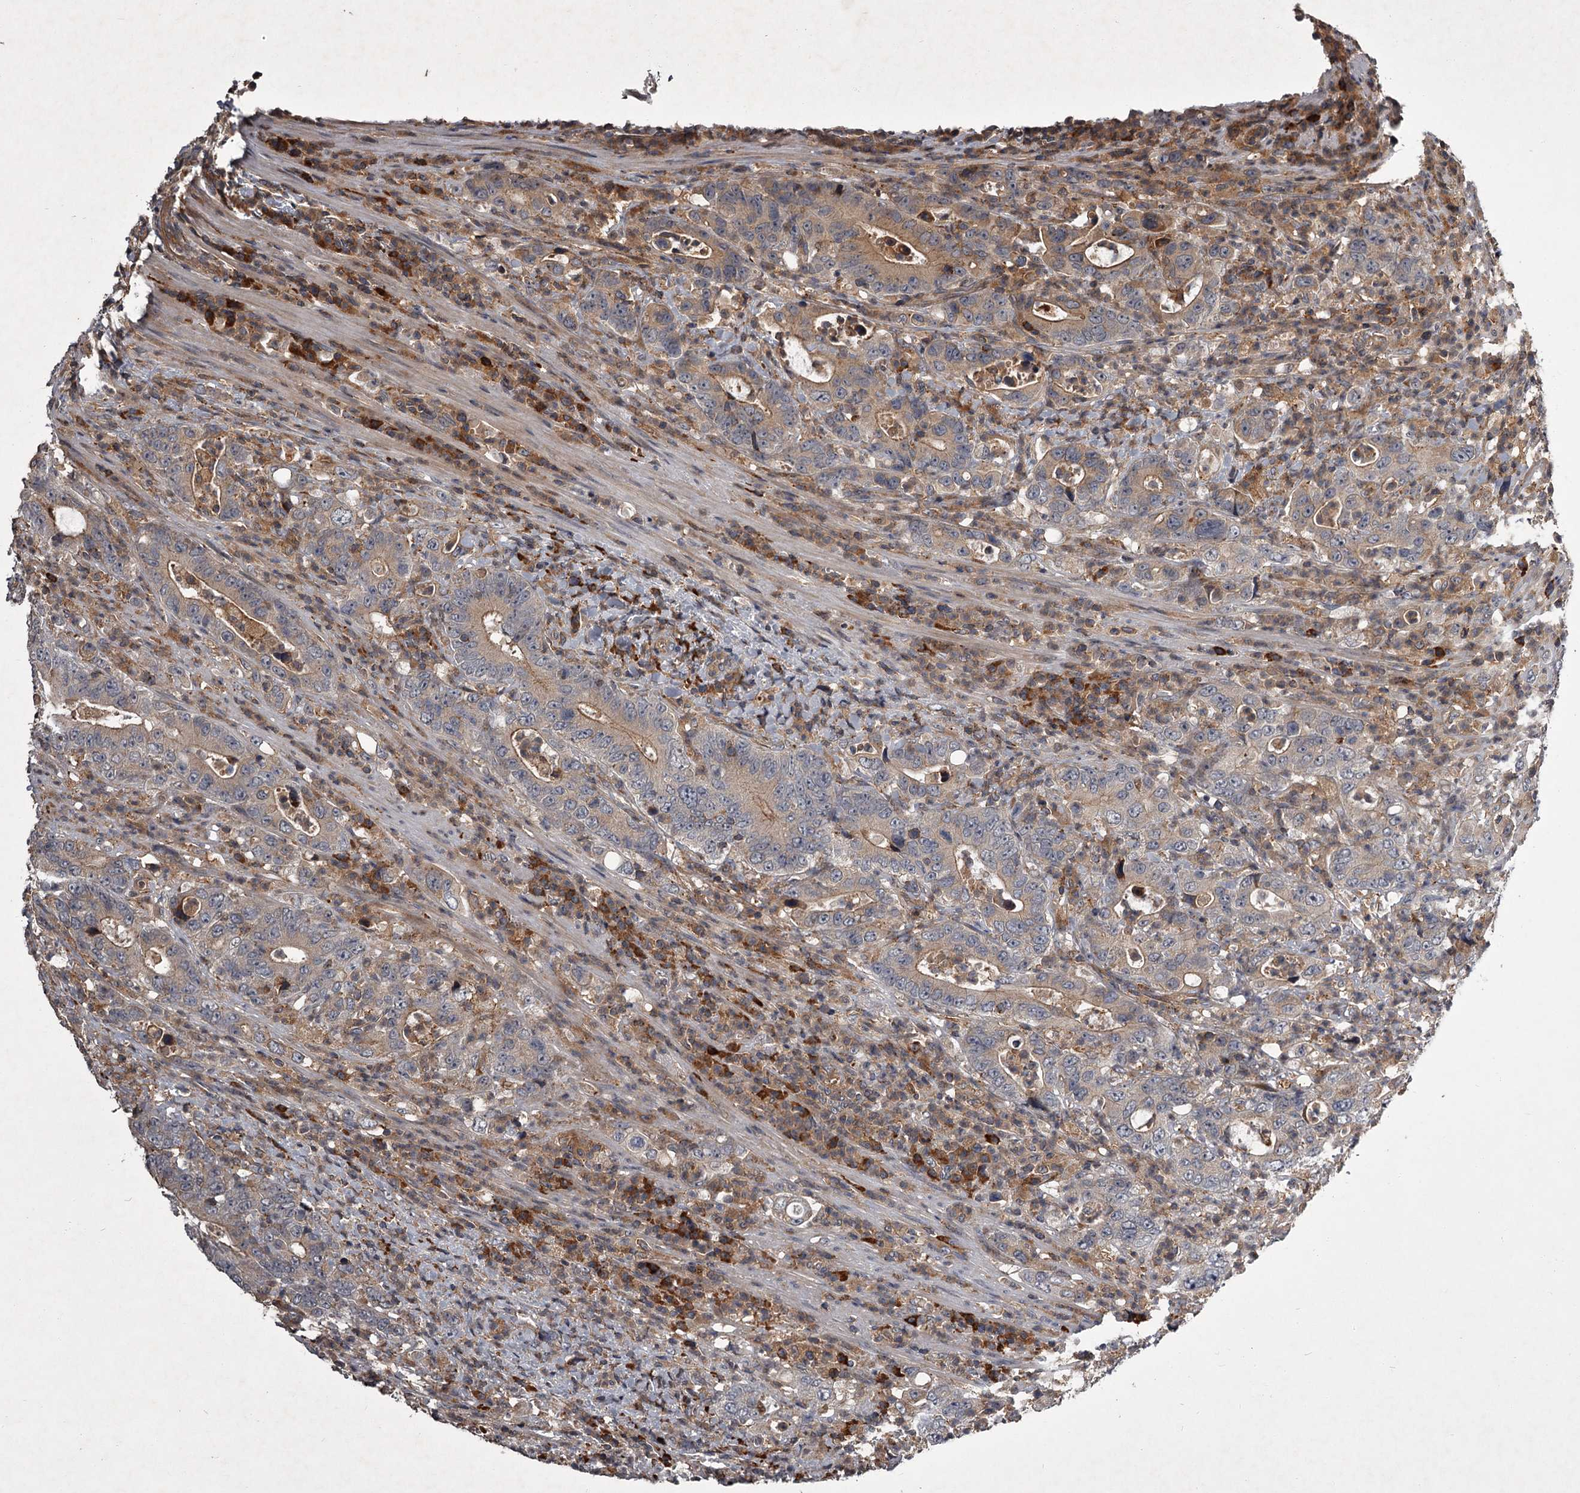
{"staining": {"intensity": "weak", "quantity": "25%-75%", "location": "cytoplasmic/membranous"}, "tissue": "colorectal cancer", "cell_type": "Tumor cells", "image_type": "cancer", "snomed": [{"axis": "morphology", "description": "Adenocarcinoma, NOS"}, {"axis": "topography", "description": "Colon"}], "caption": "This micrograph exhibits IHC staining of human colorectal cancer (adenocarcinoma), with low weak cytoplasmic/membranous expression in about 25%-75% of tumor cells.", "gene": "UNC93B1", "patient": {"sex": "female", "age": 75}}